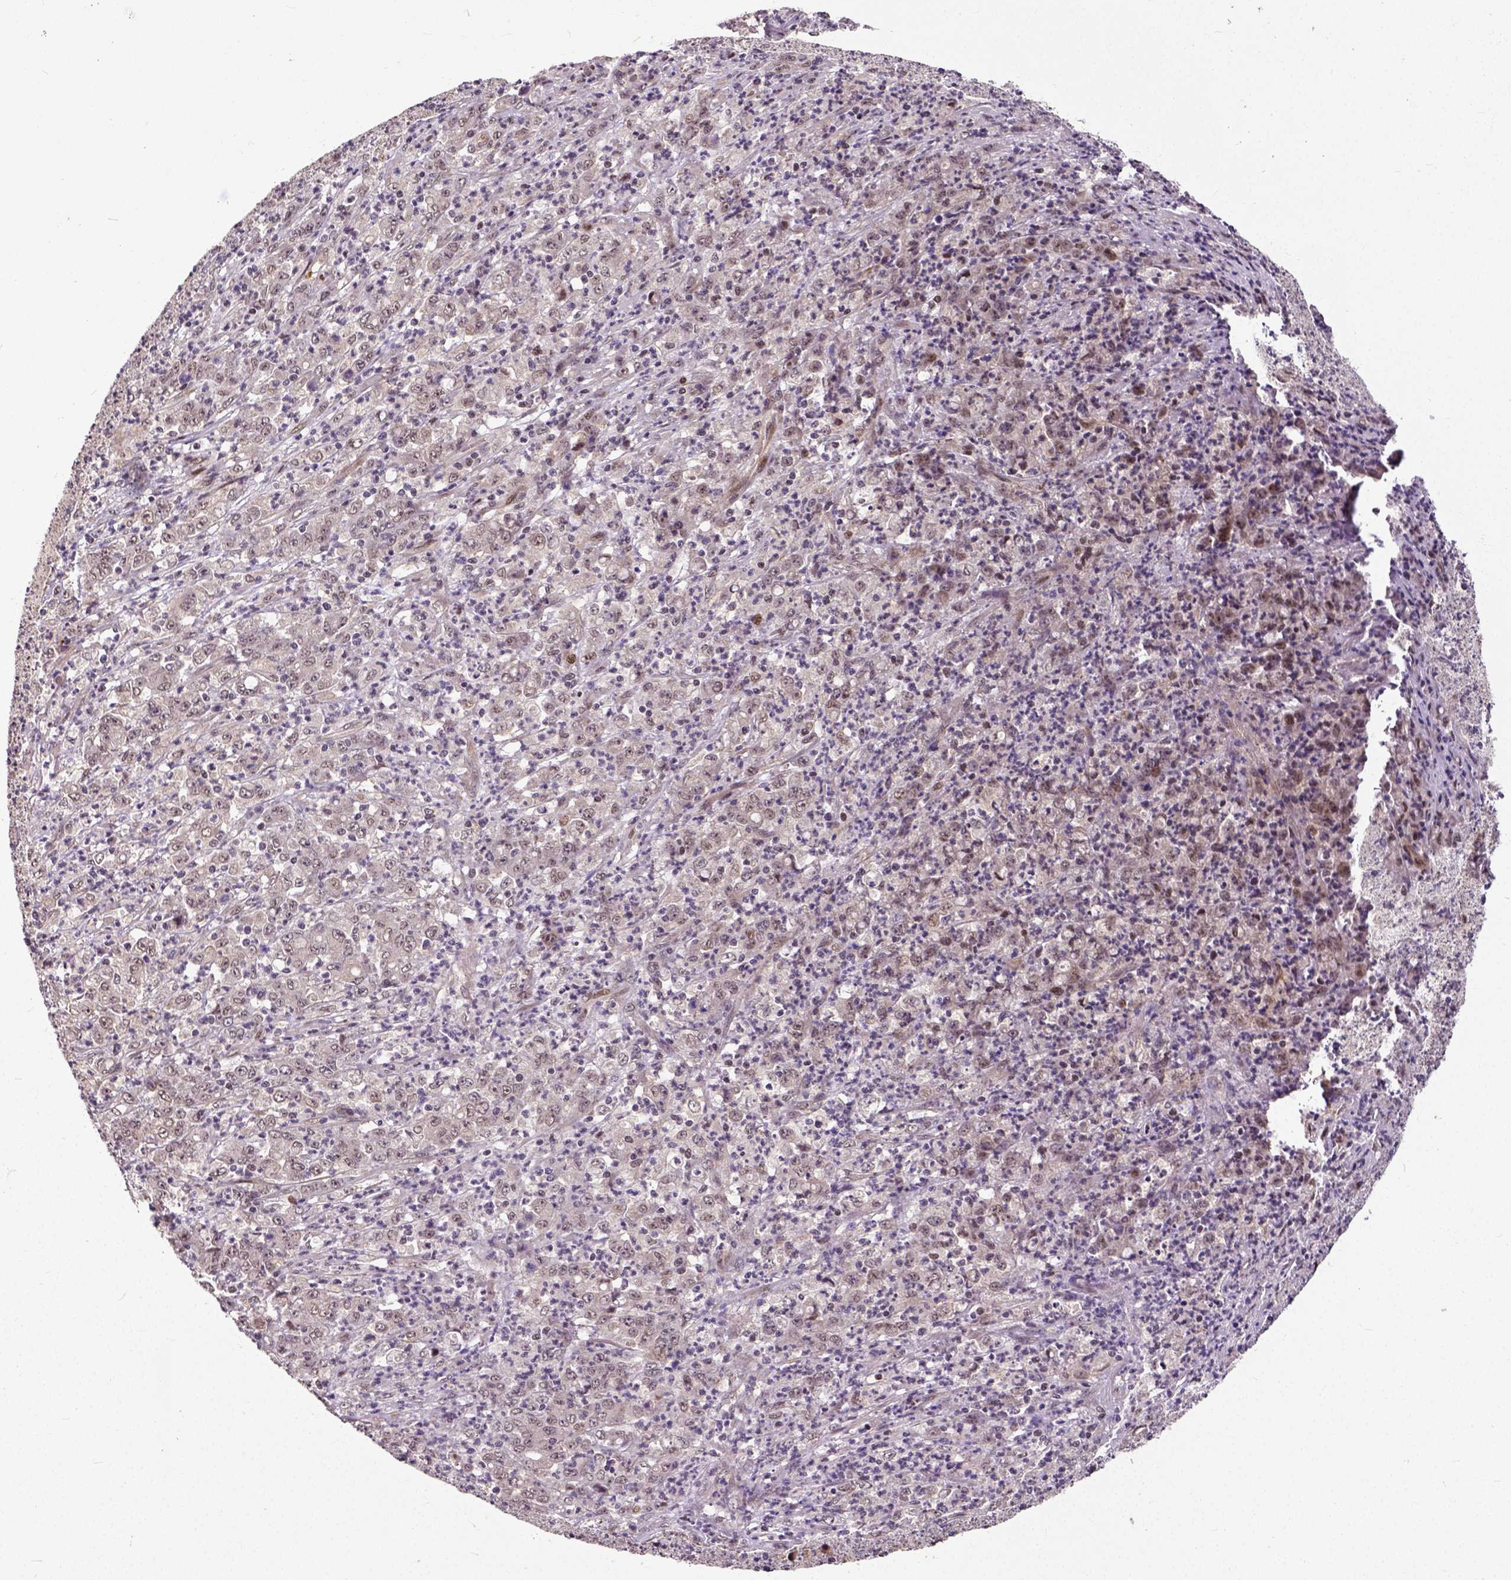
{"staining": {"intensity": "negative", "quantity": "none", "location": "none"}, "tissue": "stomach cancer", "cell_type": "Tumor cells", "image_type": "cancer", "snomed": [{"axis": "morphology", "description": "Adenocarcinoma, NOS"}, {"axis": "topography", "description": "Stomach, lower"}], "caption": "Histopathology image shows no significant protein expression in tumor cells of adenocarcinoma (stomach). Nuclei are stained in blue.", "gene": "DICER1", "patient": {"sex": "female", "age": 71}}